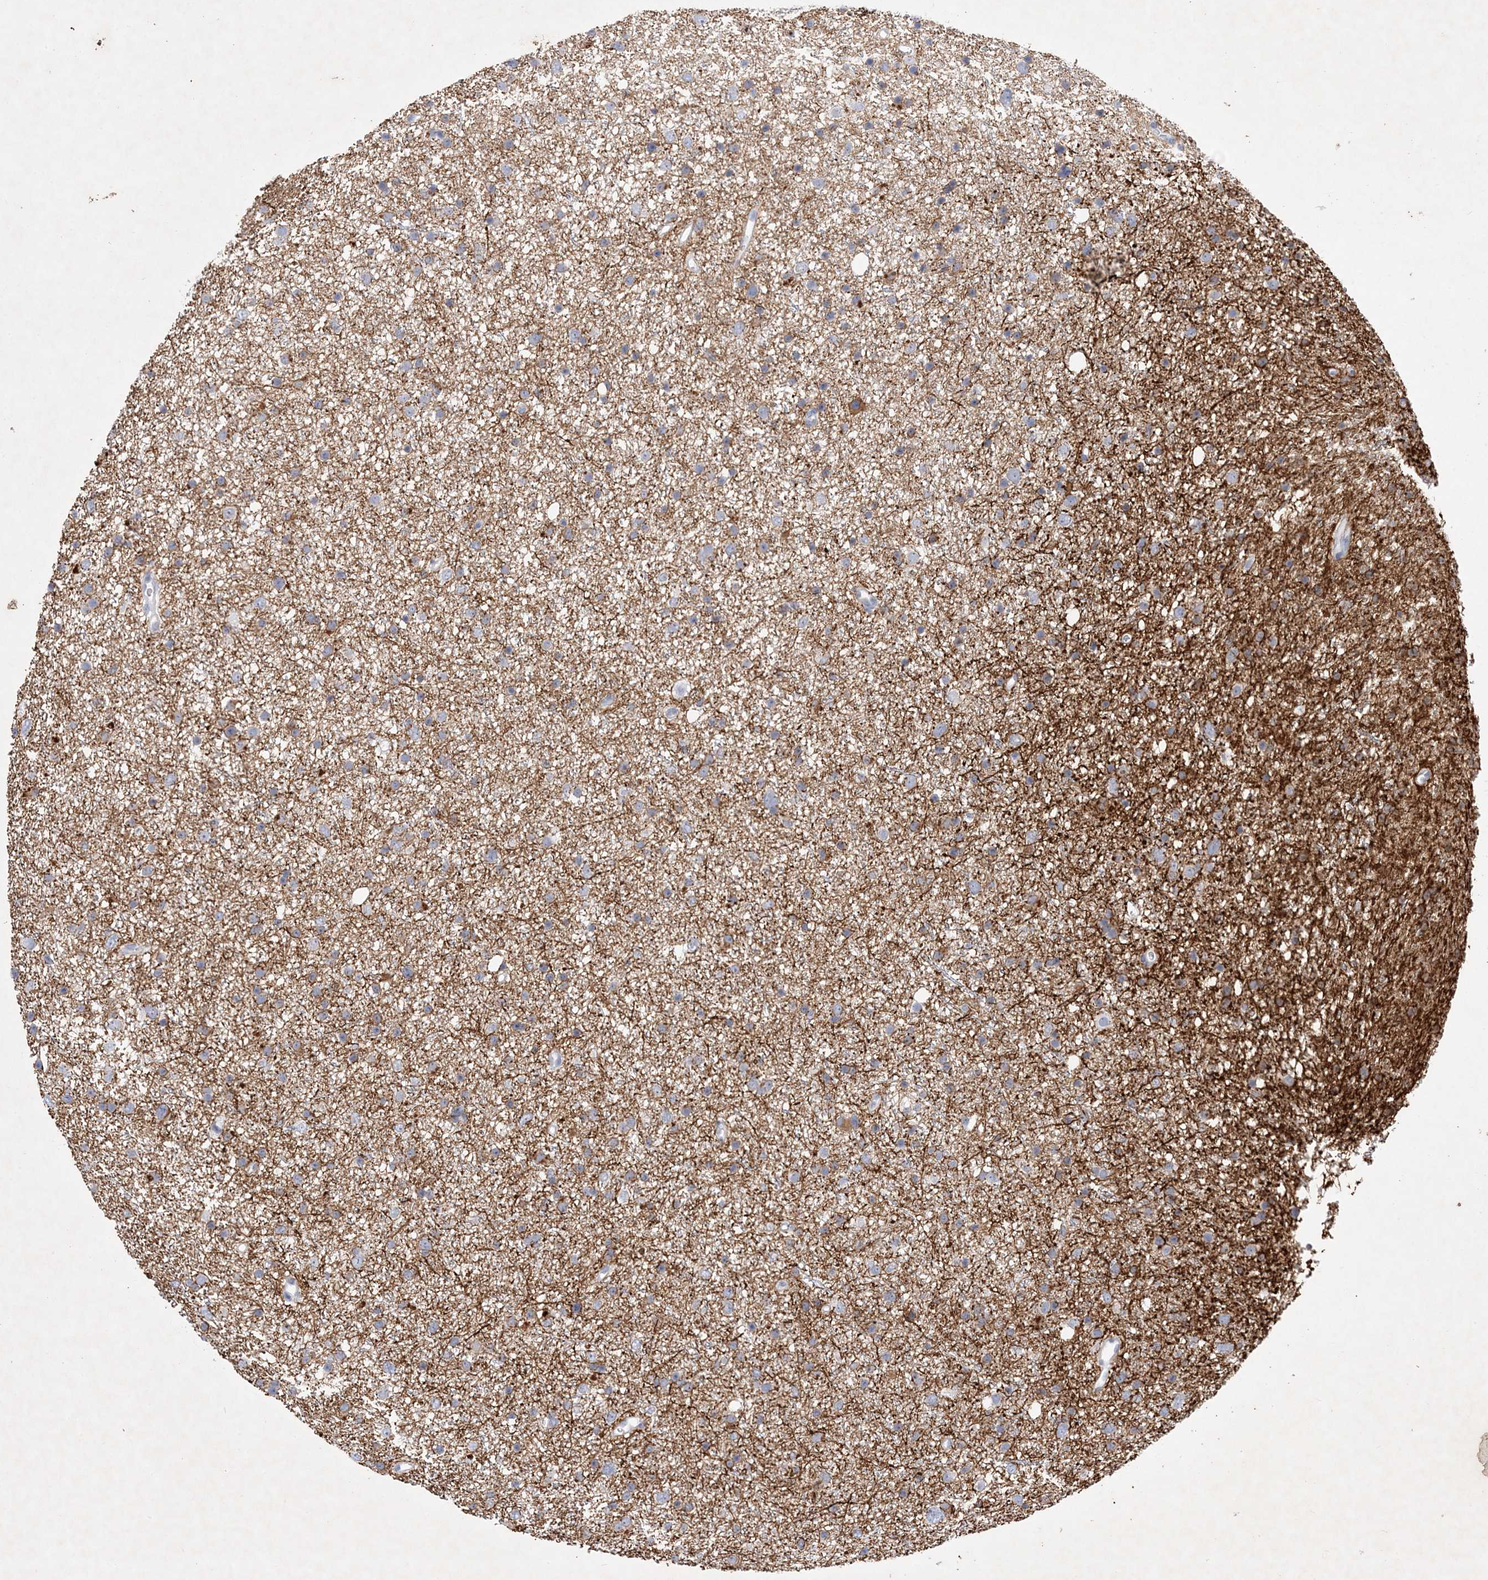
{"staining": {"intensity": "negative", "quantity": "none", "location": "none"}, "tissue": "glioma", "cell_type": "Tumor cells", "image_type": "cancer", "snomed": [{"axis": "morphology", "description": "Glioma, malignant, Low grade"}, {"axis": "topography", "description": "Cerebral cortex"}], "caption": "Low-grade glioma (malignant) stained for a protein using immunohistochemistry displays no expression tumor cells.", "gene": "COPS8", "patient": {"sex": "female", "age": 39}}